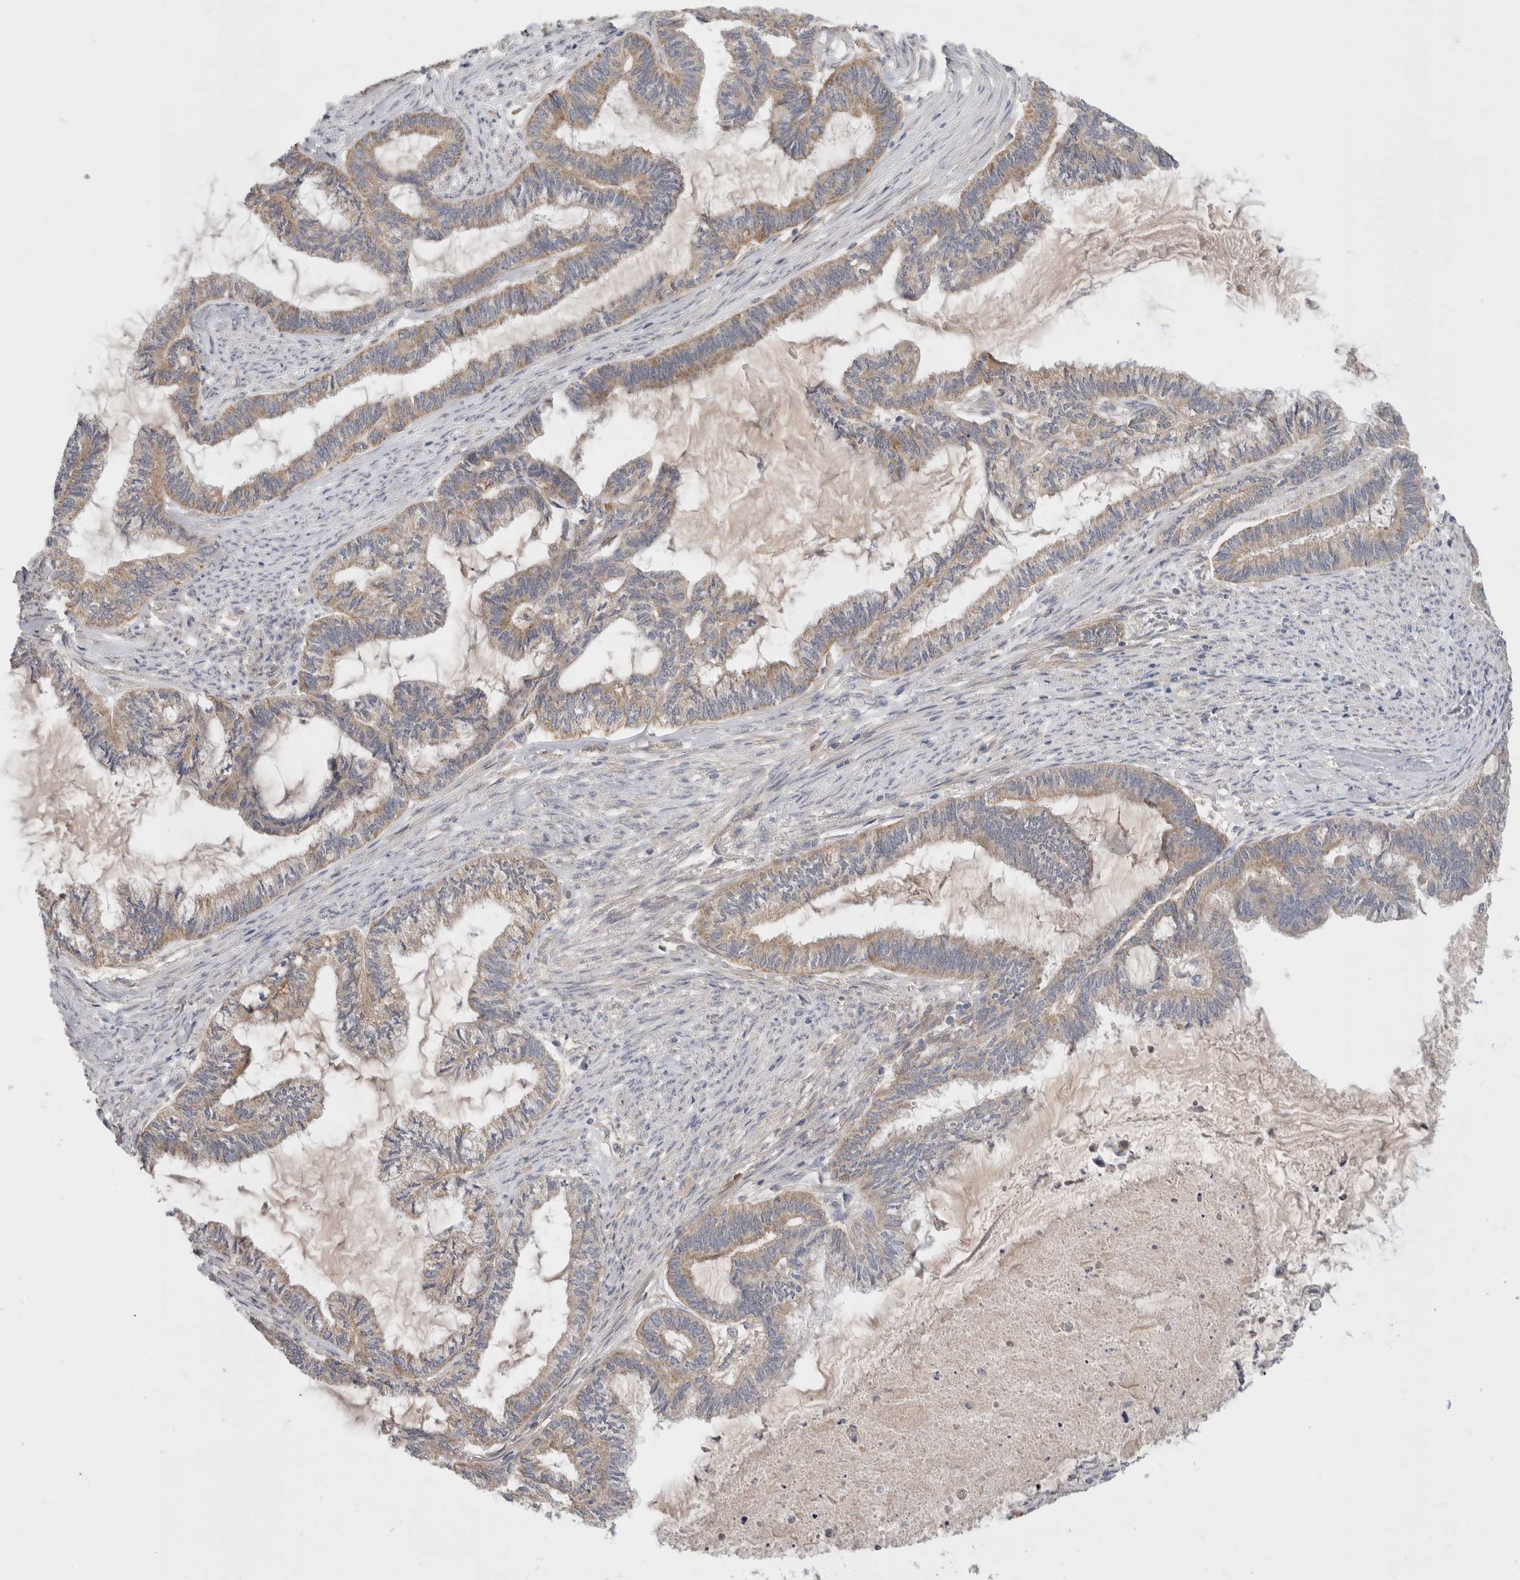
{"staining": {"intensity": "weak", "quantity": ">75%", "location": "cytoplasmic/membranous"}, "tissue": "endometrial cancer", "cell_type": "Tumor cells", "image_type": "cancer", "snomed": [{"axis": "morphology", "description": "Adenocarcinoma, NOS"}, {"axis": "topography", "description": "Endometrium"}], "caption": "DAB immunohistochemical staining of human endometrial adenocarcinoma displays weak cytoplasmic/membranous protein staining in about >75% of tumor cells.", "gene": "SGK3", "patient": {"sex": "female", "age": 86}}